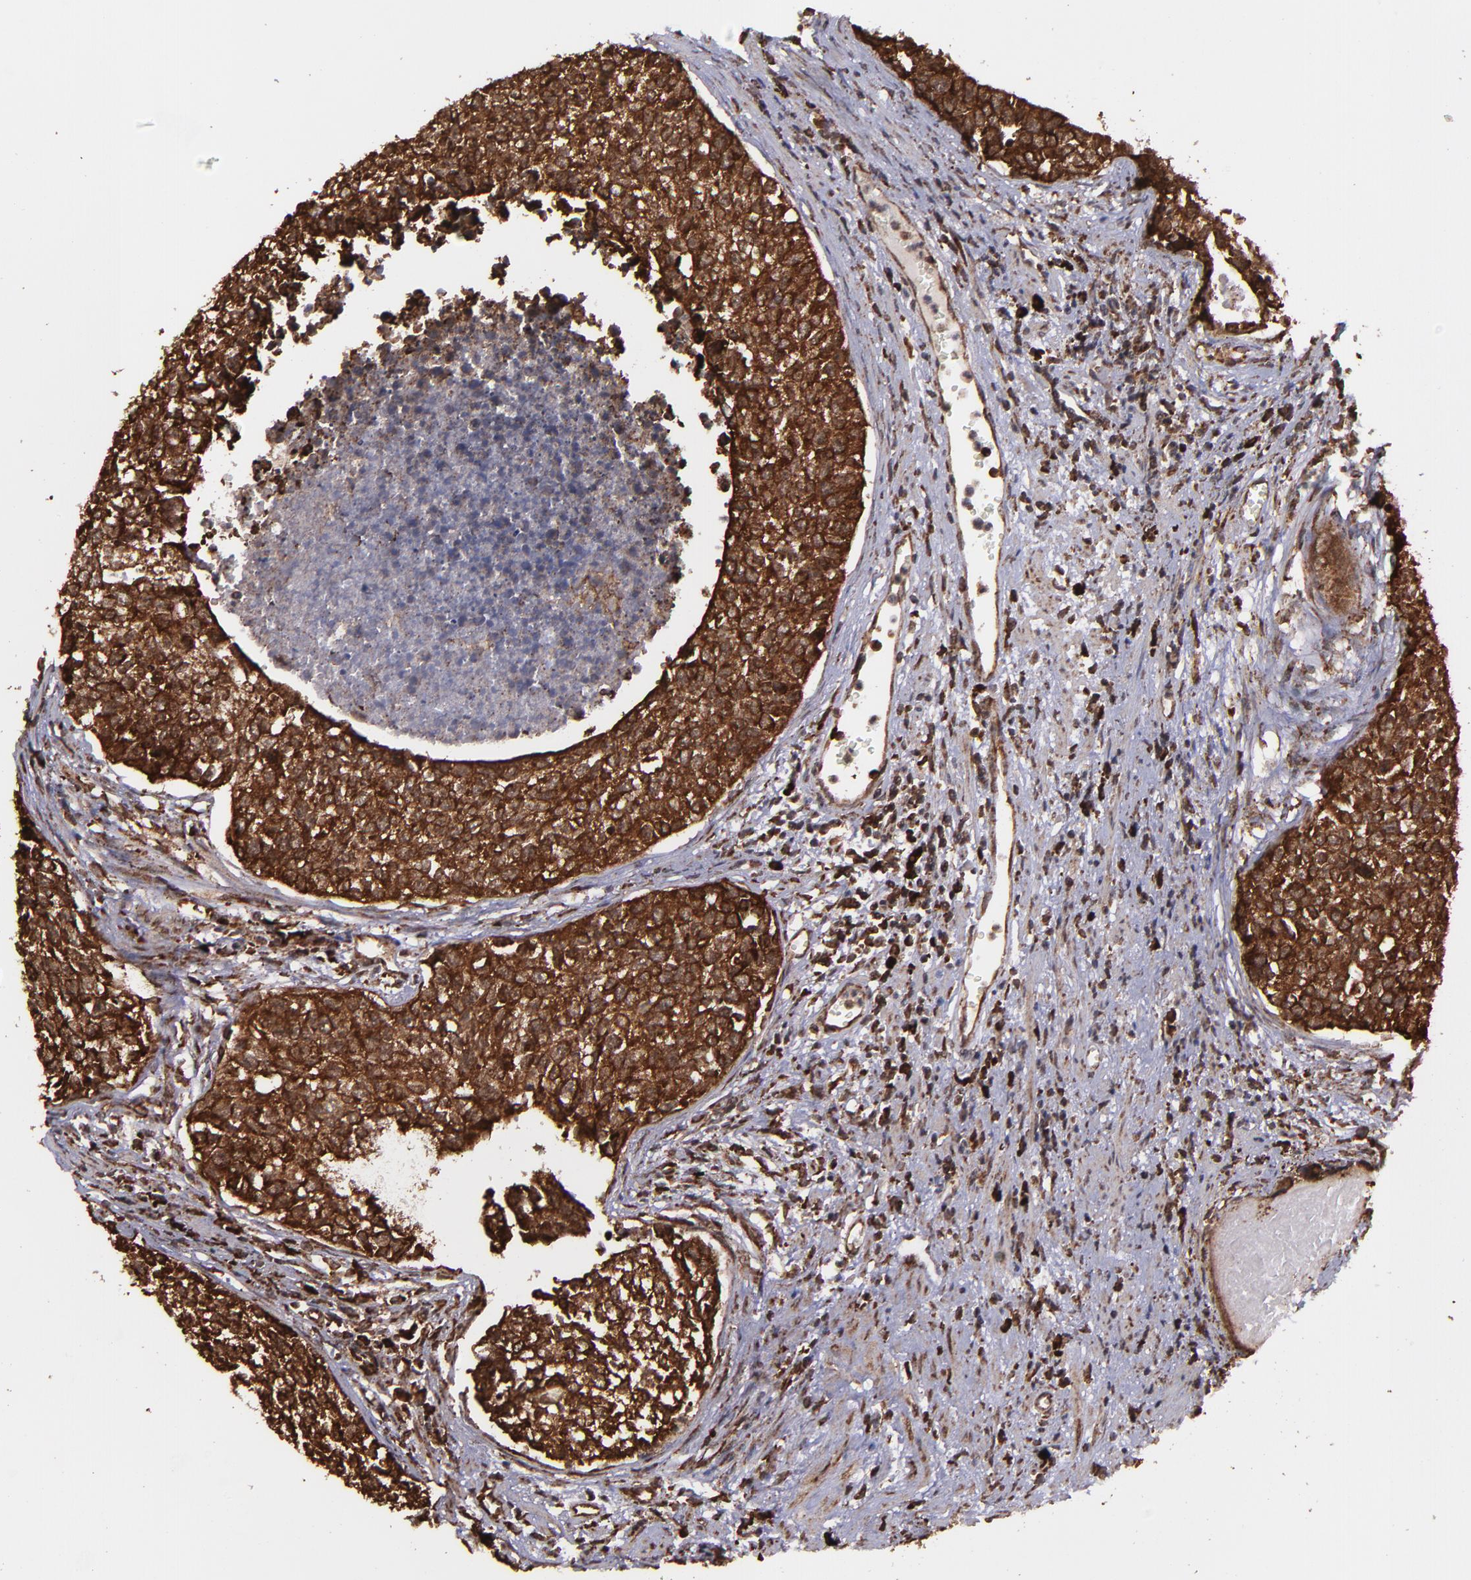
{"staining": {"intensity": "strong", "quantity": ">75%", "location": "cytoplasmic/membranous,nuclear"}, "tissue": "urothelial cancer", "cell_type": "Tumor cells", "image_type": "cancer", "snomed": [{"axis": "morphology", "description": "Urothelial carcinoma, High grade"}, {"axis": "topography", "description": "Urinary bladder"}], "caption": "Protein staining reveals strong cytoplasmic/membranous and nuclear staining in approximately >75% of tumor cells in high-grade urothelial carcinoma.", "gene": "EIF4ENIF1", "patient": {"sex": "male", "age": 81}}